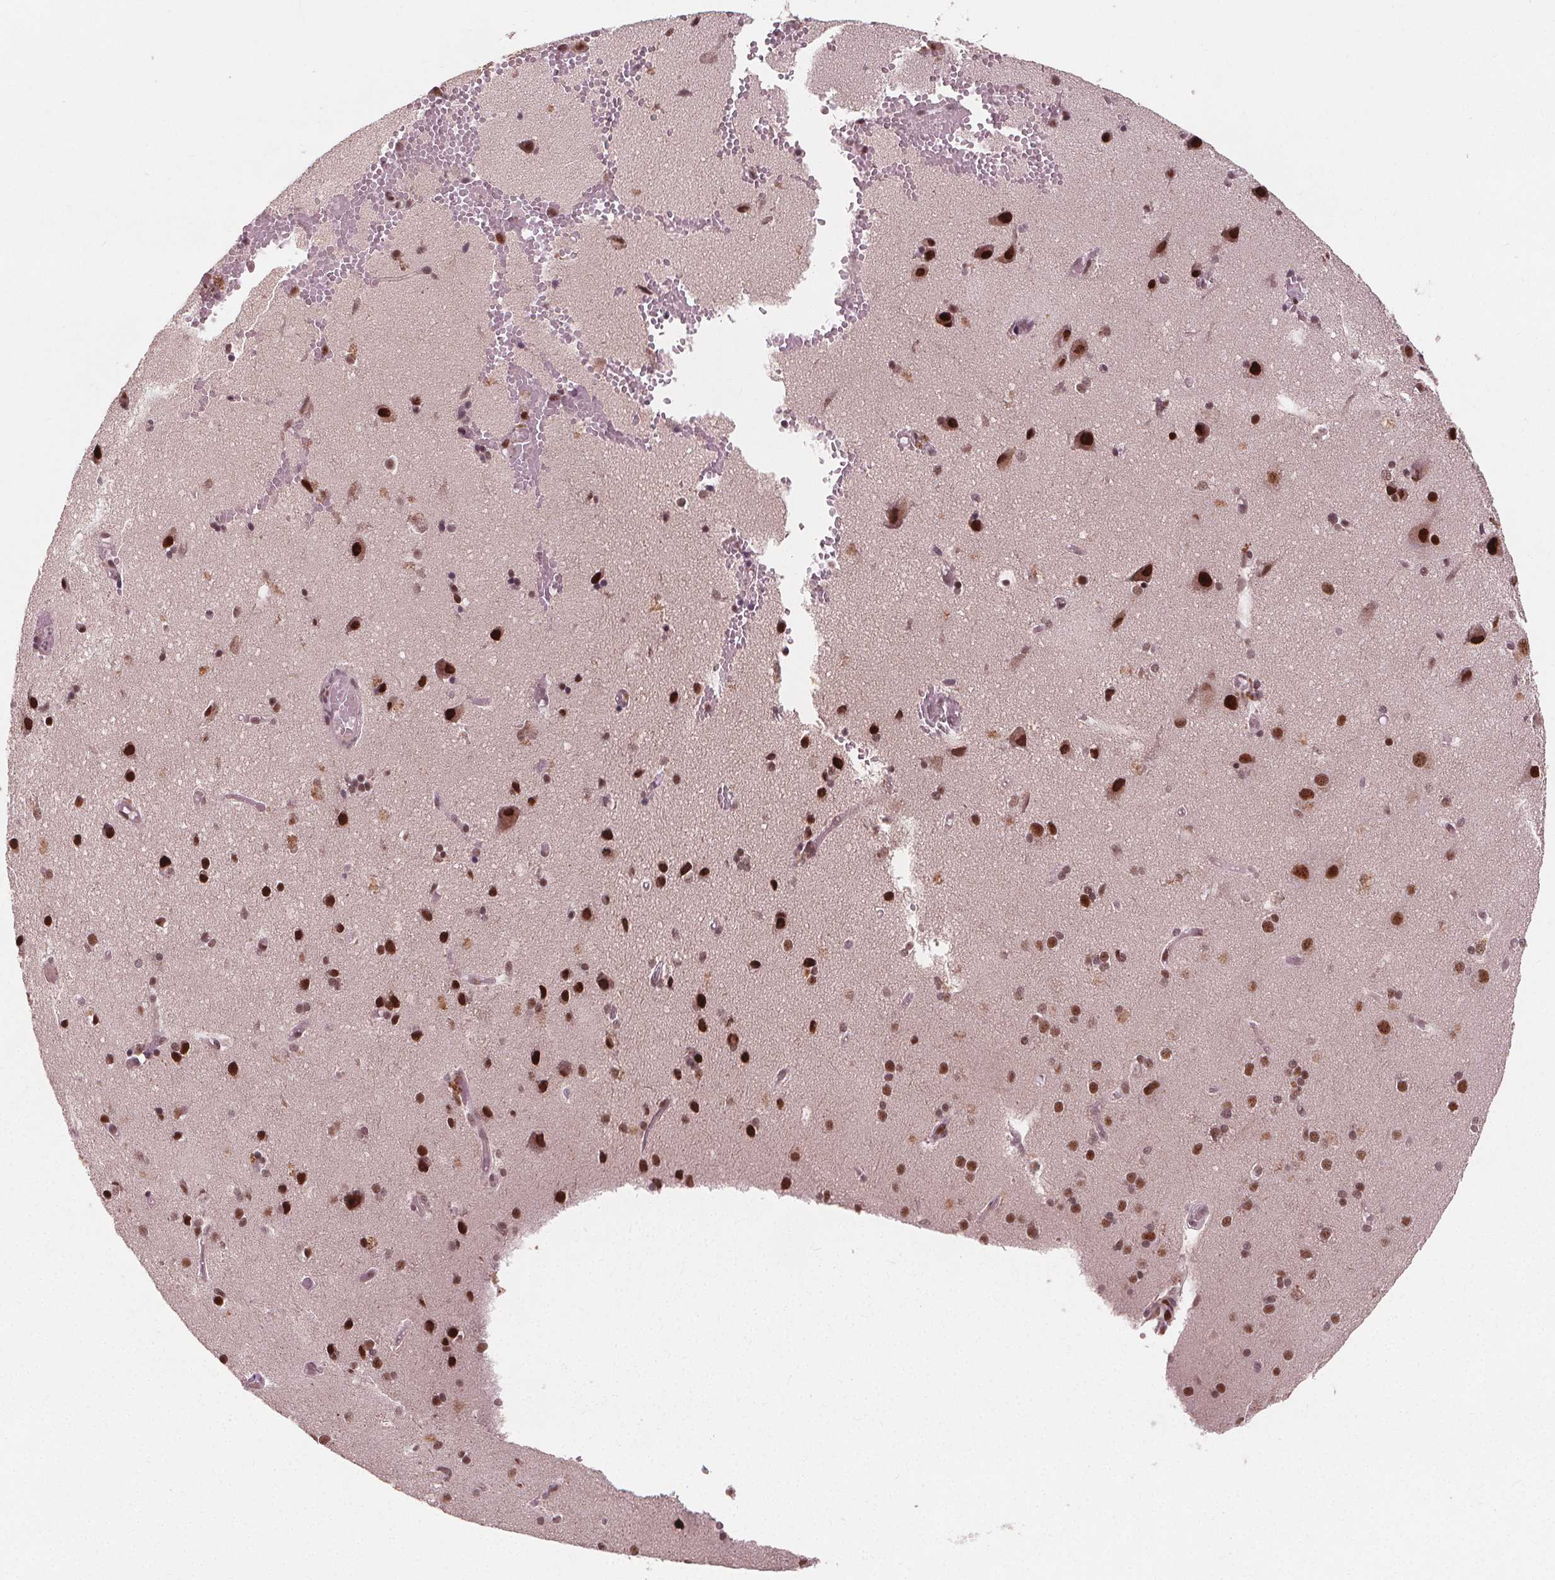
{"staining": {"intensity": "moderate", "quantity": "25%-75%", "location": "nuclear"}, "tissue": "cerebral cortex", "cell_type": "Endothelial cells", "image_type": "normal", "snomed": [{"axis": "morphology", "description": "Normal tissue, NOS"}, {"axis": "morphology", "description": "Glioma, malignant, High grade"}, {"axis": "topography", "description": "Cerebral cortex"}], "caption": "Immunohistochemistry staining of benign cerebral cortex, which demonstrates medium levels of moderate nuclear staining in approximately 25%-75% of endothelial cells indicating moderate nuclear protein staining. The staining was performed using DAB (3,3'-diaminobenzidine) (brown) for protein detection and nuclei were counterstained in hematoxylin (blue).", "gene": "SNRNP35", "patient": {"sex": "male", "age": 71}}